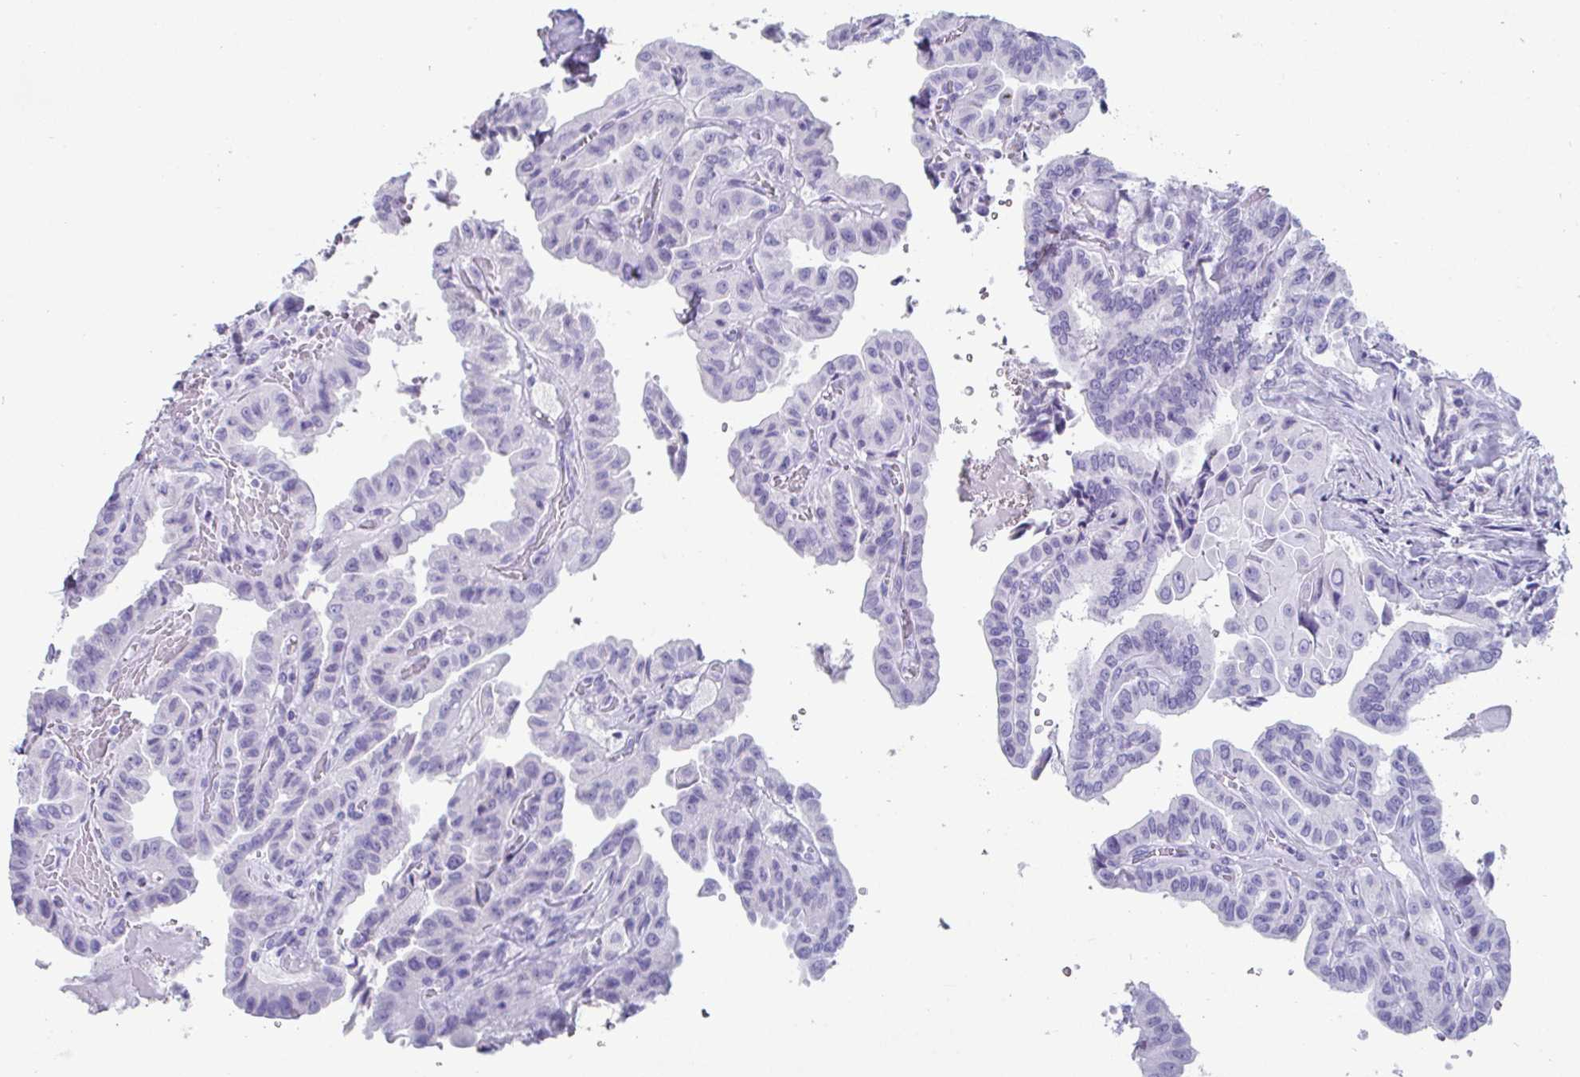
{"staining": {"intensity": "negative", "quantity": "none", "location": "none"}, "tissue": "thyroid cancer", "cell_type": "Tumor cells", "image_type": "cancer", "snomed": [{"axis": "morphology", "description": "Papillary adenocarcinoma, NOS"}, {"axis": "topography", "description": "Thyroid gland"}], "caption": "A histopathology image of thyroid cancer stained for a protein demonstrates no brown staining in tumor cells.", "gene": "CREG2", "patient": {"sex": "male", "age": 87}}